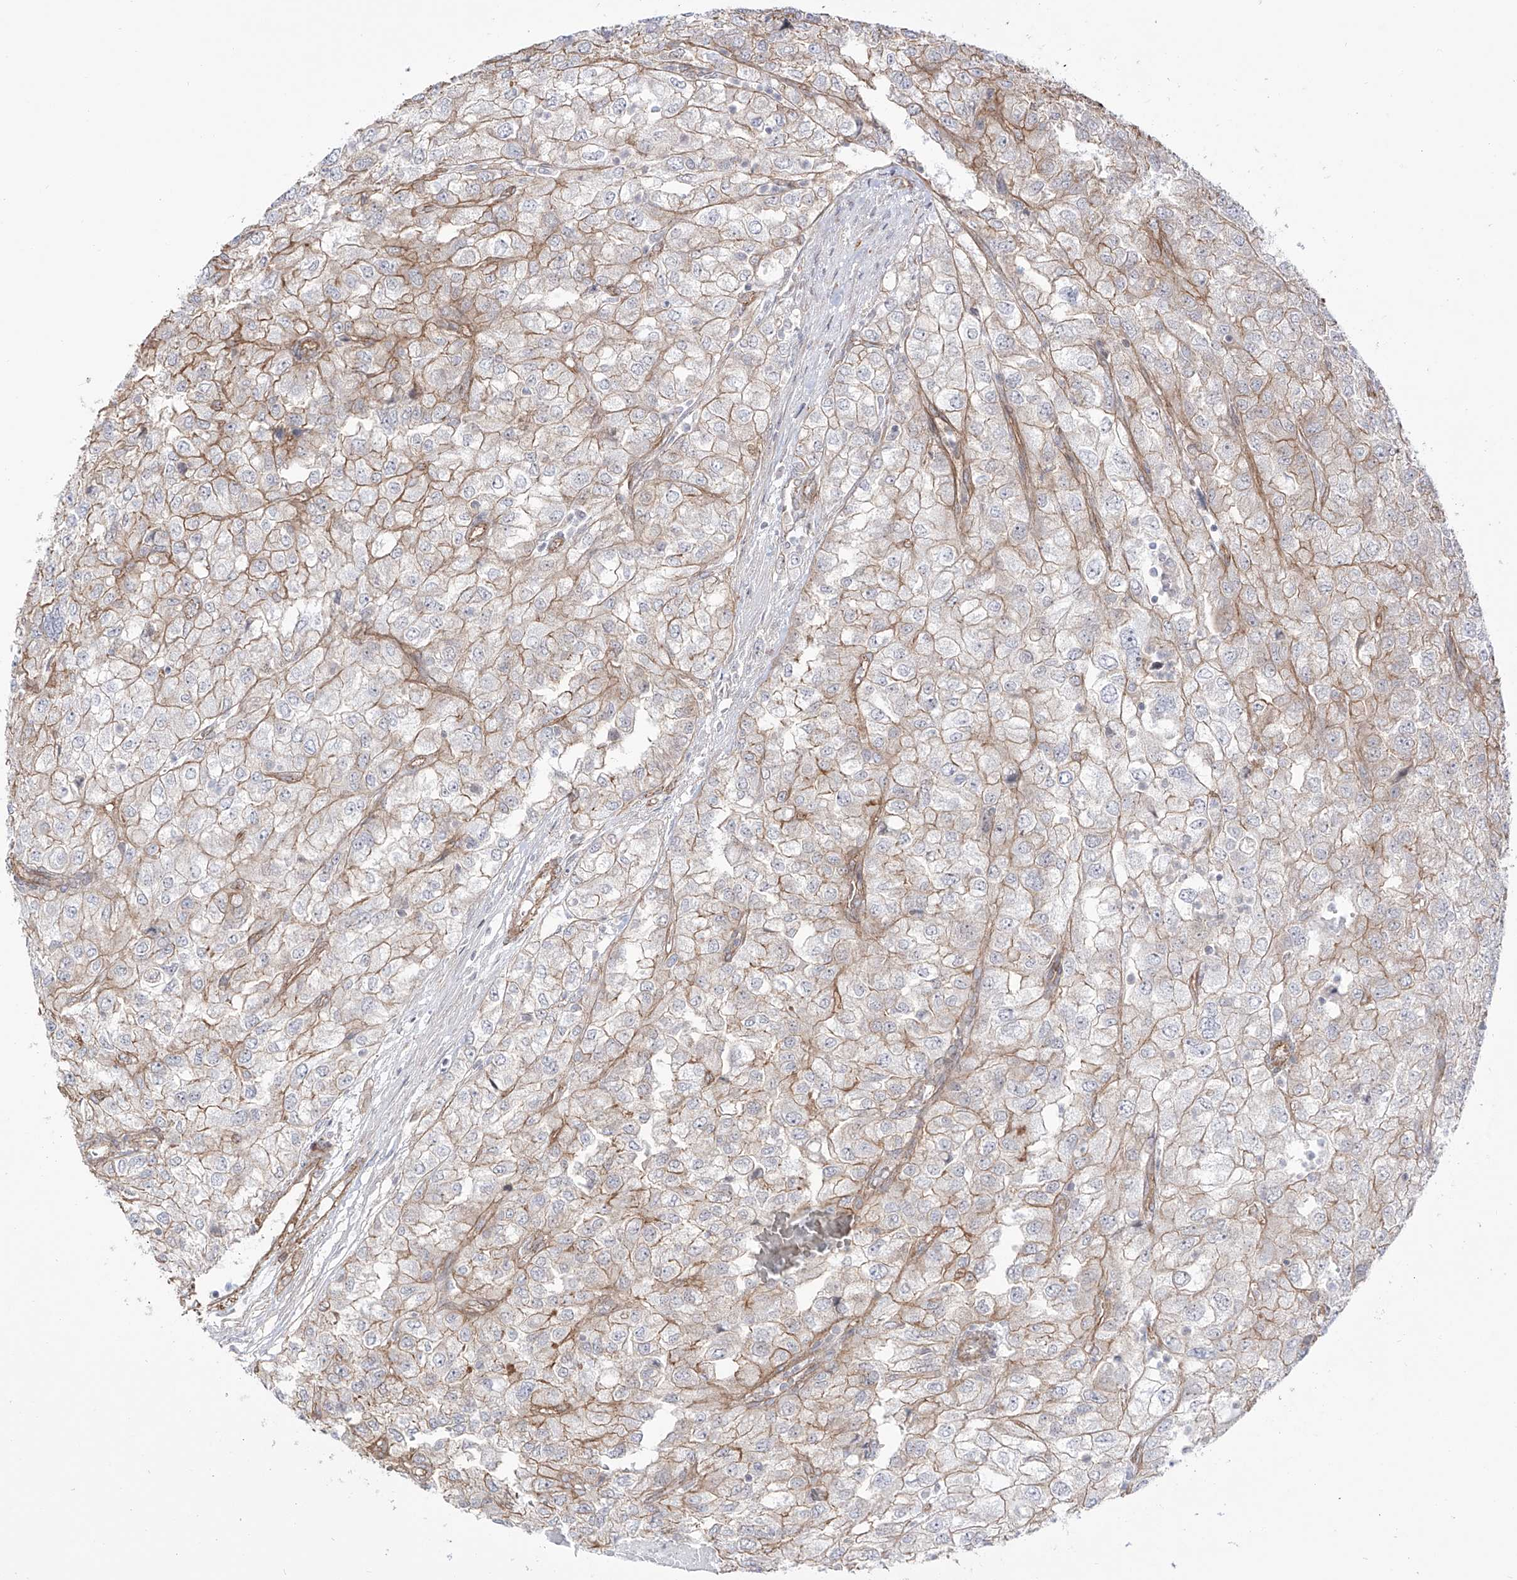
{"staining": {"intensity": "weak", "quantity": ">75%", "location": "cytoplasmic/membranous"}, "tissue": "renal cancer", "cell_type": "Tumor cells", "image_type": "cancer", "snomed": [{"axis": "morphology", "description": "Adenocarcinoma, NOS"}, {"axis": "topography", "description": "Kidney"}], "caption": "There is low levels of weak cytoplasmic/membranous expression in tumor cells of renal cancer (adenocarcinoma), as demonstrated by immunohistochemical staining (brown color).", "gene": "ZNF180", "patient": {"sex": "female", "age": 54}}